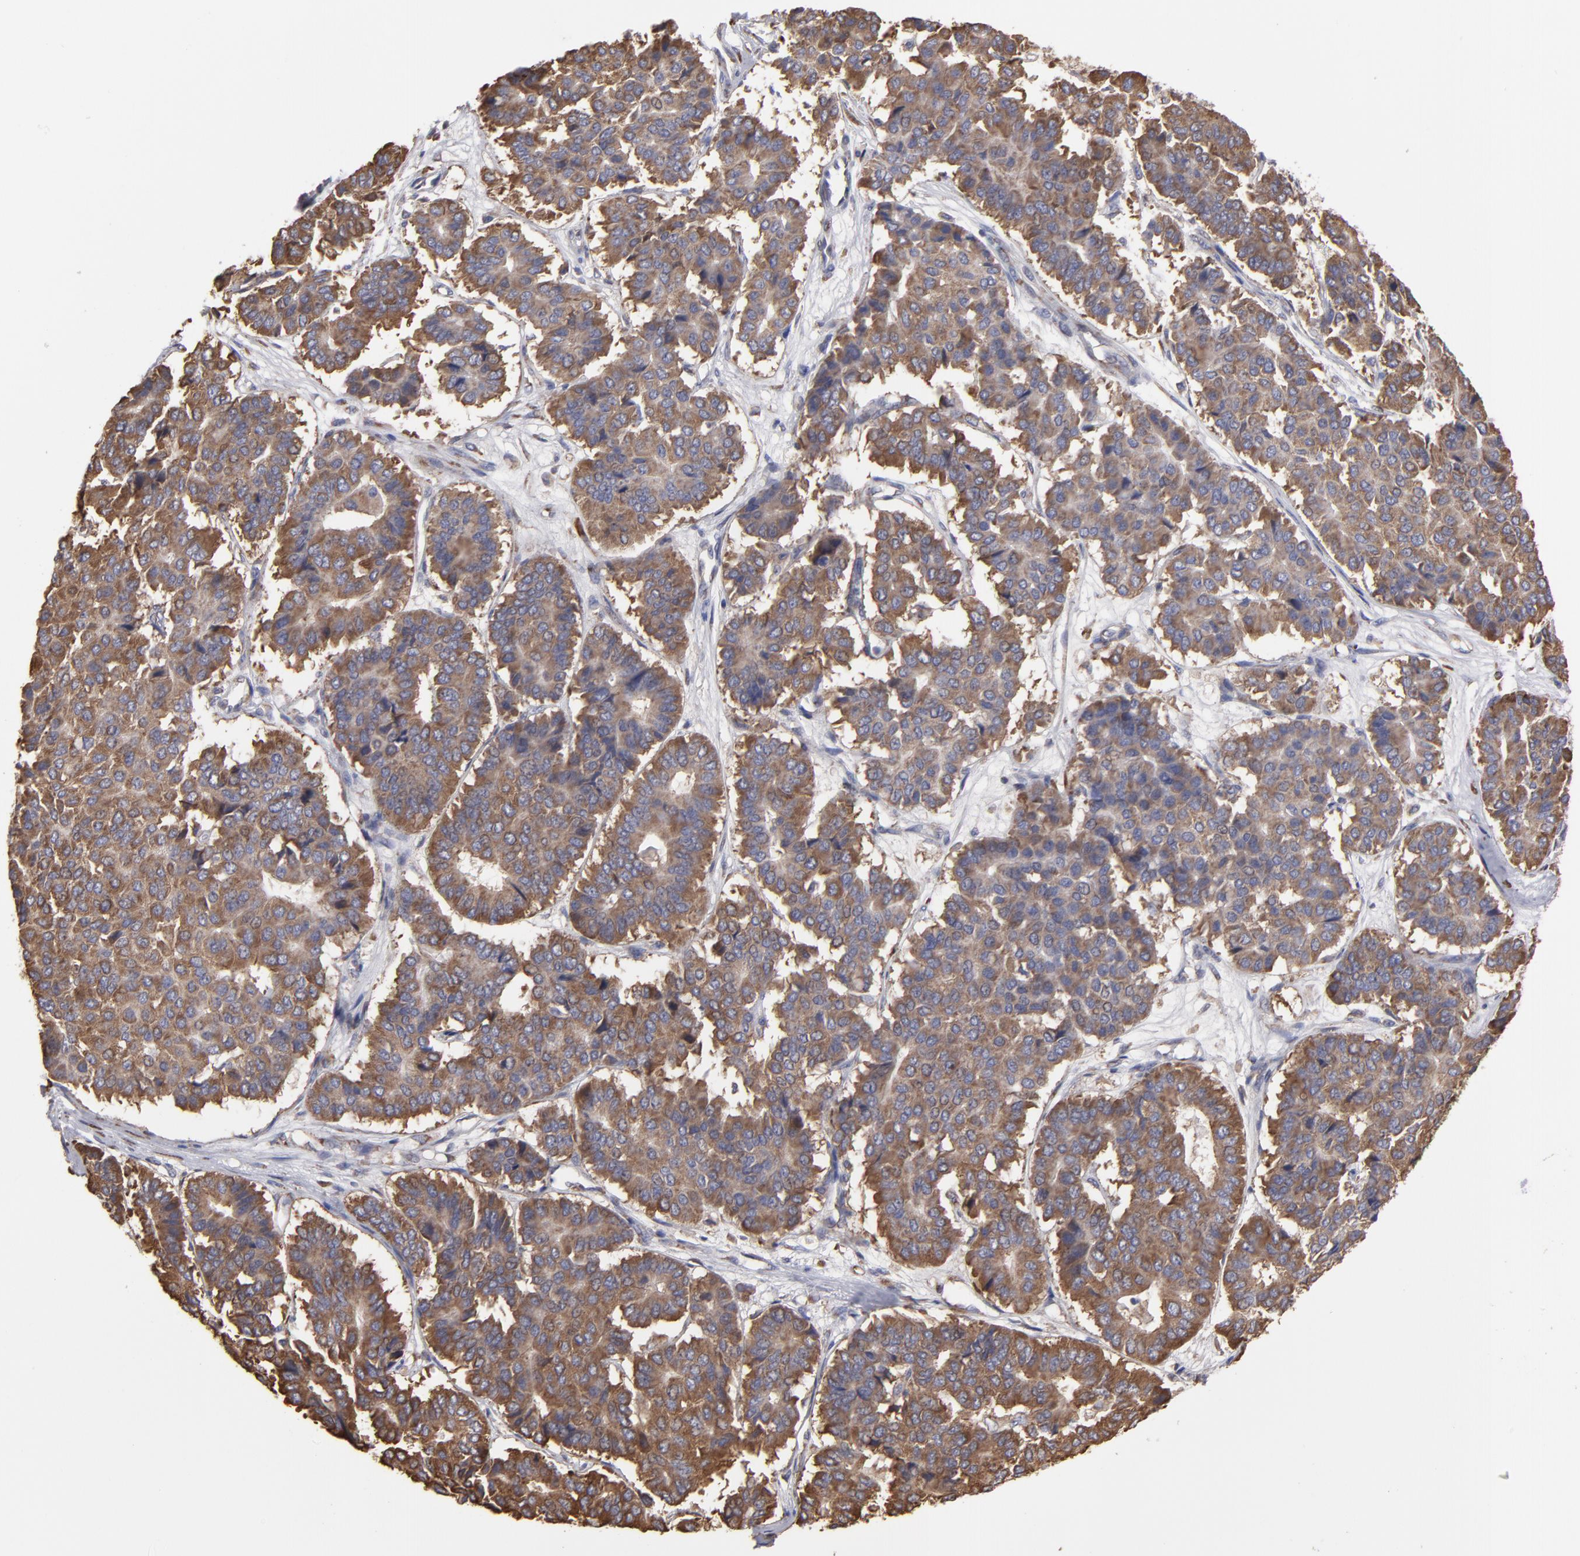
{"staining": {"intensity": "weak", "quantity": ">75%", "location": "cytoplasmic/membranous"}, "tissue": "pancreatic cancer", "cell_type": "Tumor cells", "image_type": "cancer", "snomed": [{"axis": "morphology", "description": "Adenocarcinoma, NOS"}, {"axis": "topography", "description": "Pancreas"}], "caption": "Brown immunohistochemical staining in human adenocarcinoma (pancreatic) reveals weak cytoplasmic/membranous staining in approximately >75% of tumor cells.", "gene": "SND1", "patient": {"sex": "male", "age": 50}}